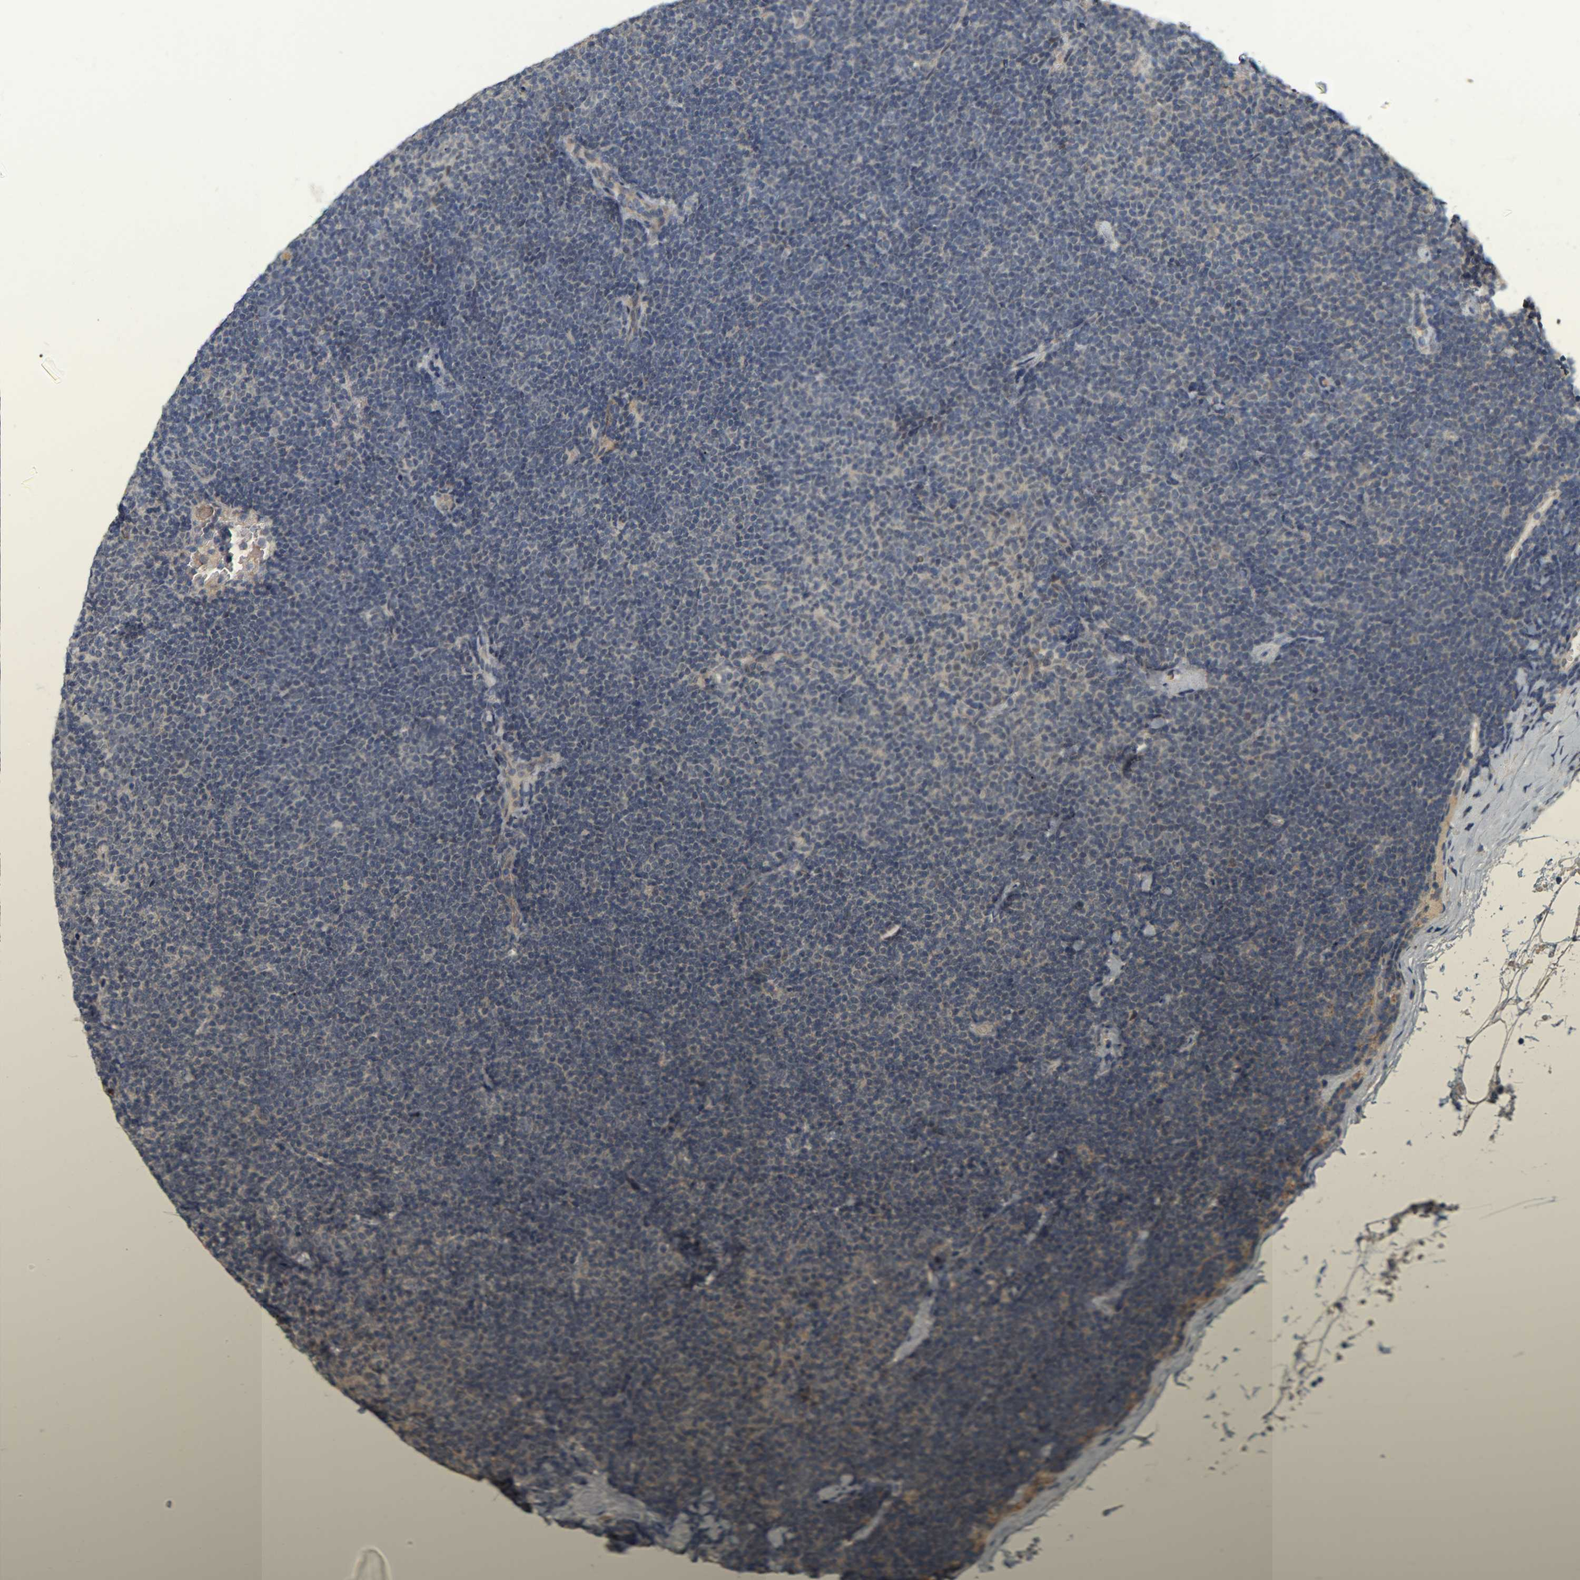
{"staining": {"intensity": "moderate", "quantity": "<25%", "location": "cytoplasmic/membranous"}, "tissue": "lymphoma", "cell_type": "Tumor cells", "image_type": "cancer", "snomed": [{"axis": "morphology", "description": "Malignant lymphoma, non-Hodgkin's type, Low grade"}, {"axis": "topography", "description": "Lymph node"}], "caption": "Lymphoma tissue exhibits moderate cytoplasmic/membranous staining in about <25% of tumor cells Nuclei are stained in blue.", "gene": "RUVBL1", "patient": {"sex": "female", "age": 53}}